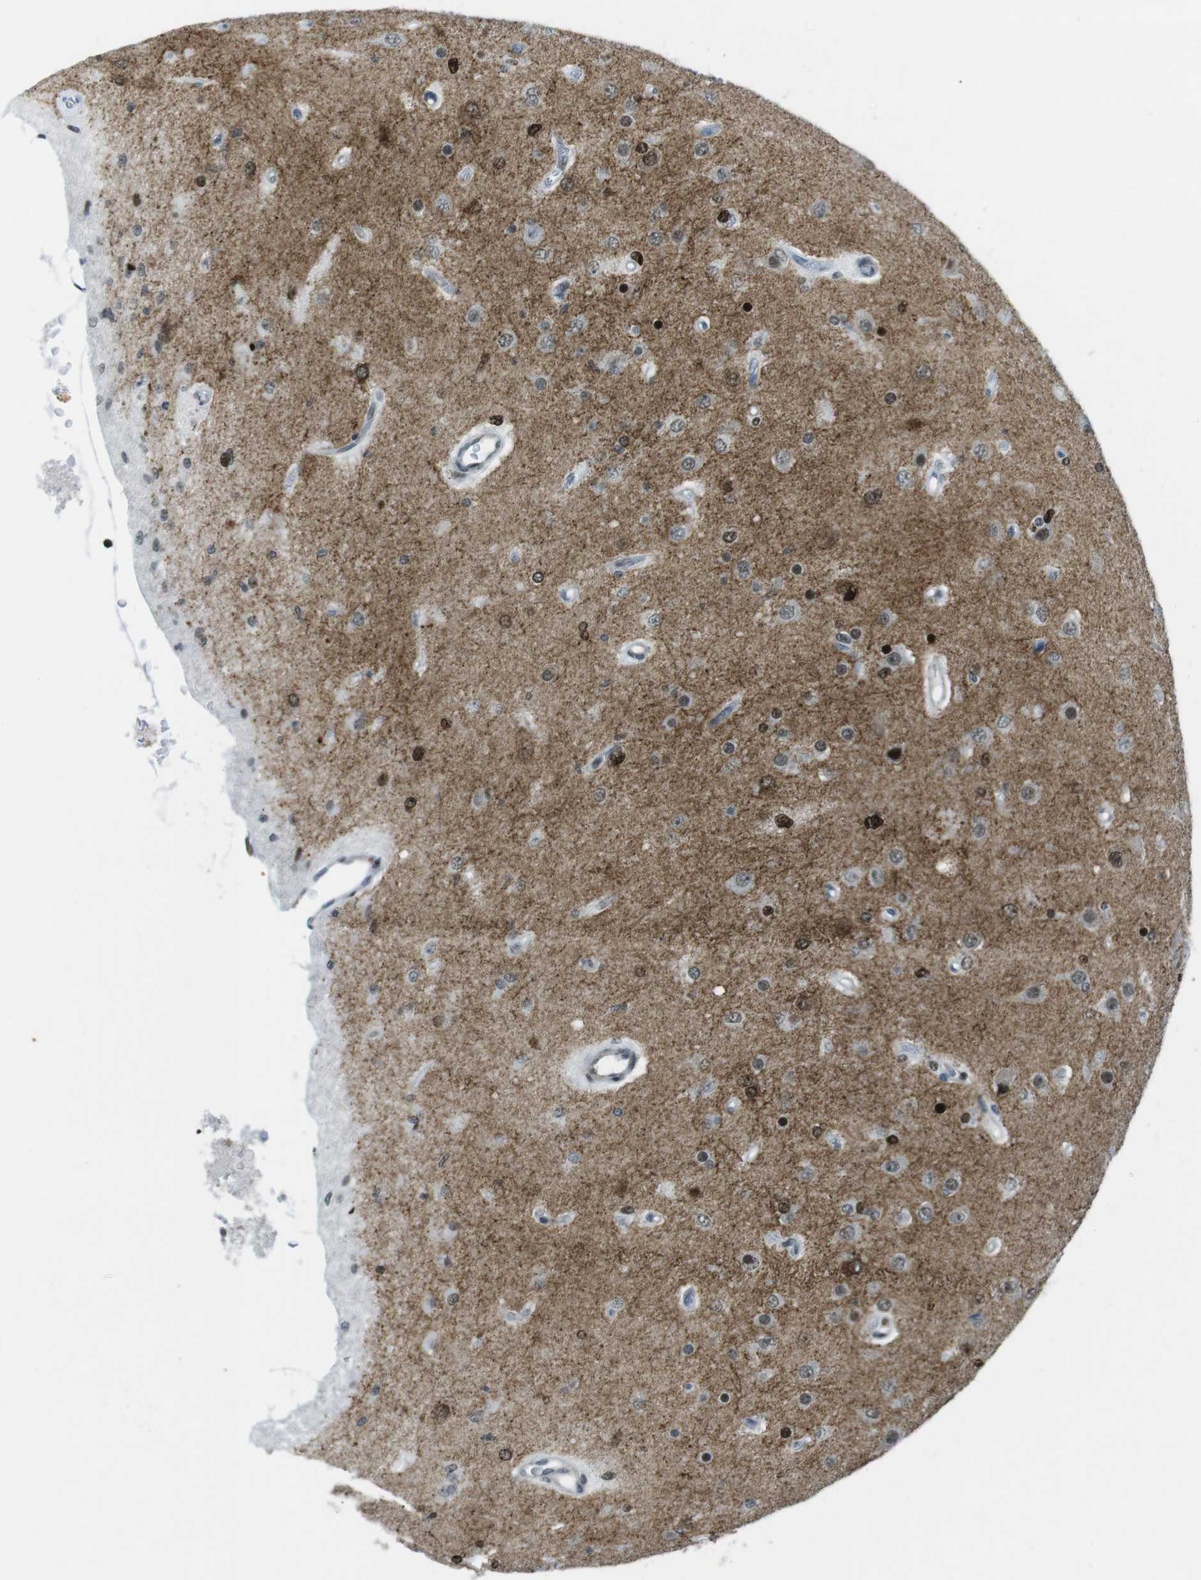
{"staining": {"intensity": "strong", "quantity": "<25%", "location": "nuclear"}, "tissue": "glioma", "cell_type": "Tumor cells", "image_type": "cancer", "snomed": [{"axis": "morphology", "description": "Normal tissue, NOS"}, {"axis": "morphology", "description": "Glioma, malignant, High grade"}, {"axis": "topography", "description": "Cerebral cortex"}], "caption": "Strong nuclear protein expression is present in about <25% of tumor cells in glioma.", "gene": "ARID1A", "patient": {"sex": "male", "age": 77}}